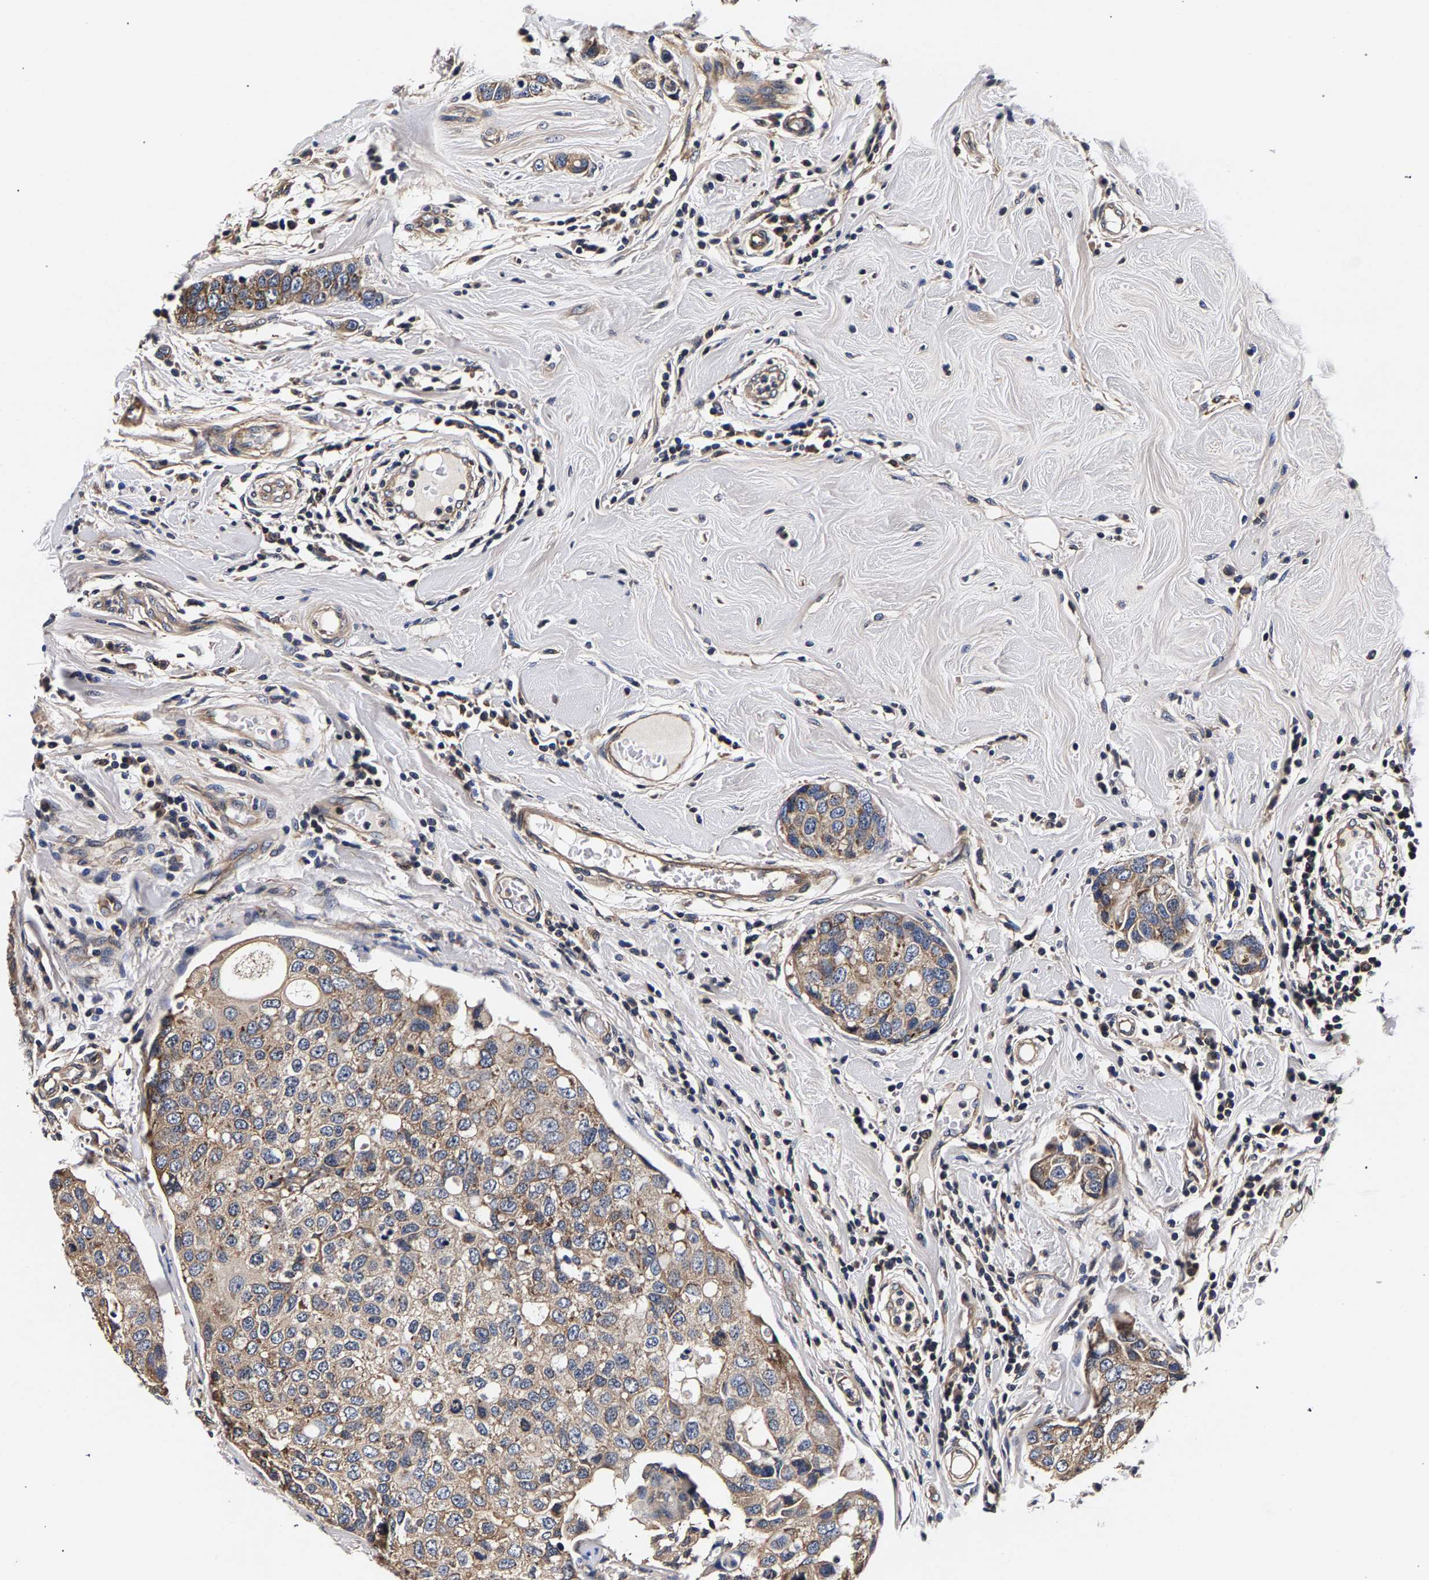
{"staining": {"intensity": "weak", "quantity": ">75%", "location": "cytoplasmic/membranous"}, "tissue": "breast cancer", "cell_type": "Tumor cells", "image_type": "cancer", "snomed": [{"axis": "morphology", "description": "Duct carcinoma"}, {"axis": "topography", "description": "Breast"}], "caption": "Breast intraductal carcinoma was stained to show a protein in brown. There is low levels of weak cytoplasmic/membranous staining in approximately >75% of tumor cells. Using DAB (brown) and hematoxylin (blue) stains, captured at high magnification using brightfield microscopy.", "gene": "MARCHF7", "patient": {"sex": "female", "age": 27}}